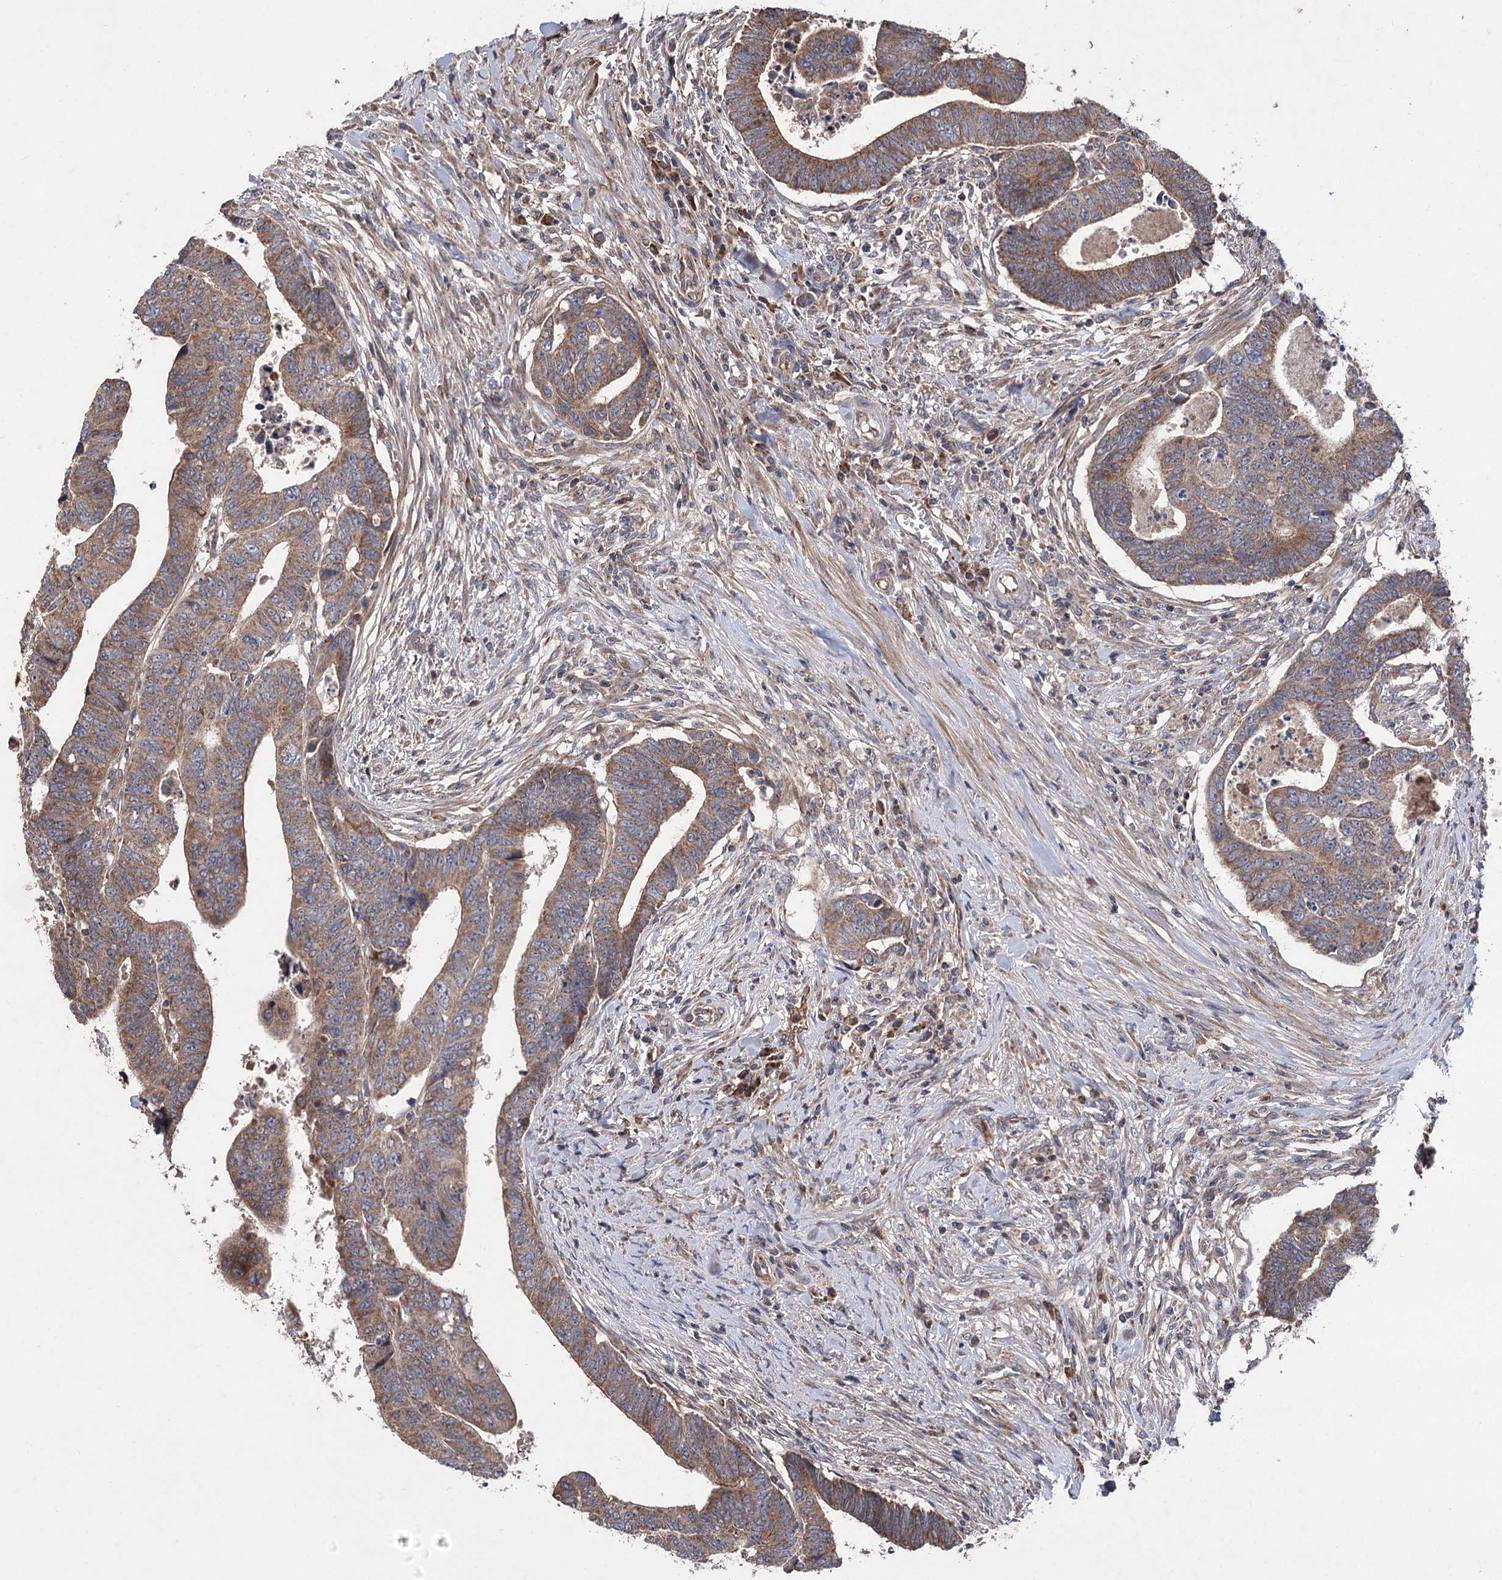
{"staining": {"intensity": "strong", "quantity": ">75%", "location": "cytoplasmic/membranous"}, "tissue": "colorectal cancer", "cell_type": "Tumor cells", "image_type": "cancer", "snomed": [{"axis": "morphology", "description": "Normal tissue, NOS"}, {"axis": "morphology", "description": "Adenocarcinoma, NOS"}, {"axis": "topography", "description": "Rectum"}], "caption": "Colorectal cancer (adenocarcinoma) stained for a protein reveals strong cytoplasmic/membranous positivity in tumor cells.", "gene": "RASSF3", "patient": {"sex": "female", "age": 65}}